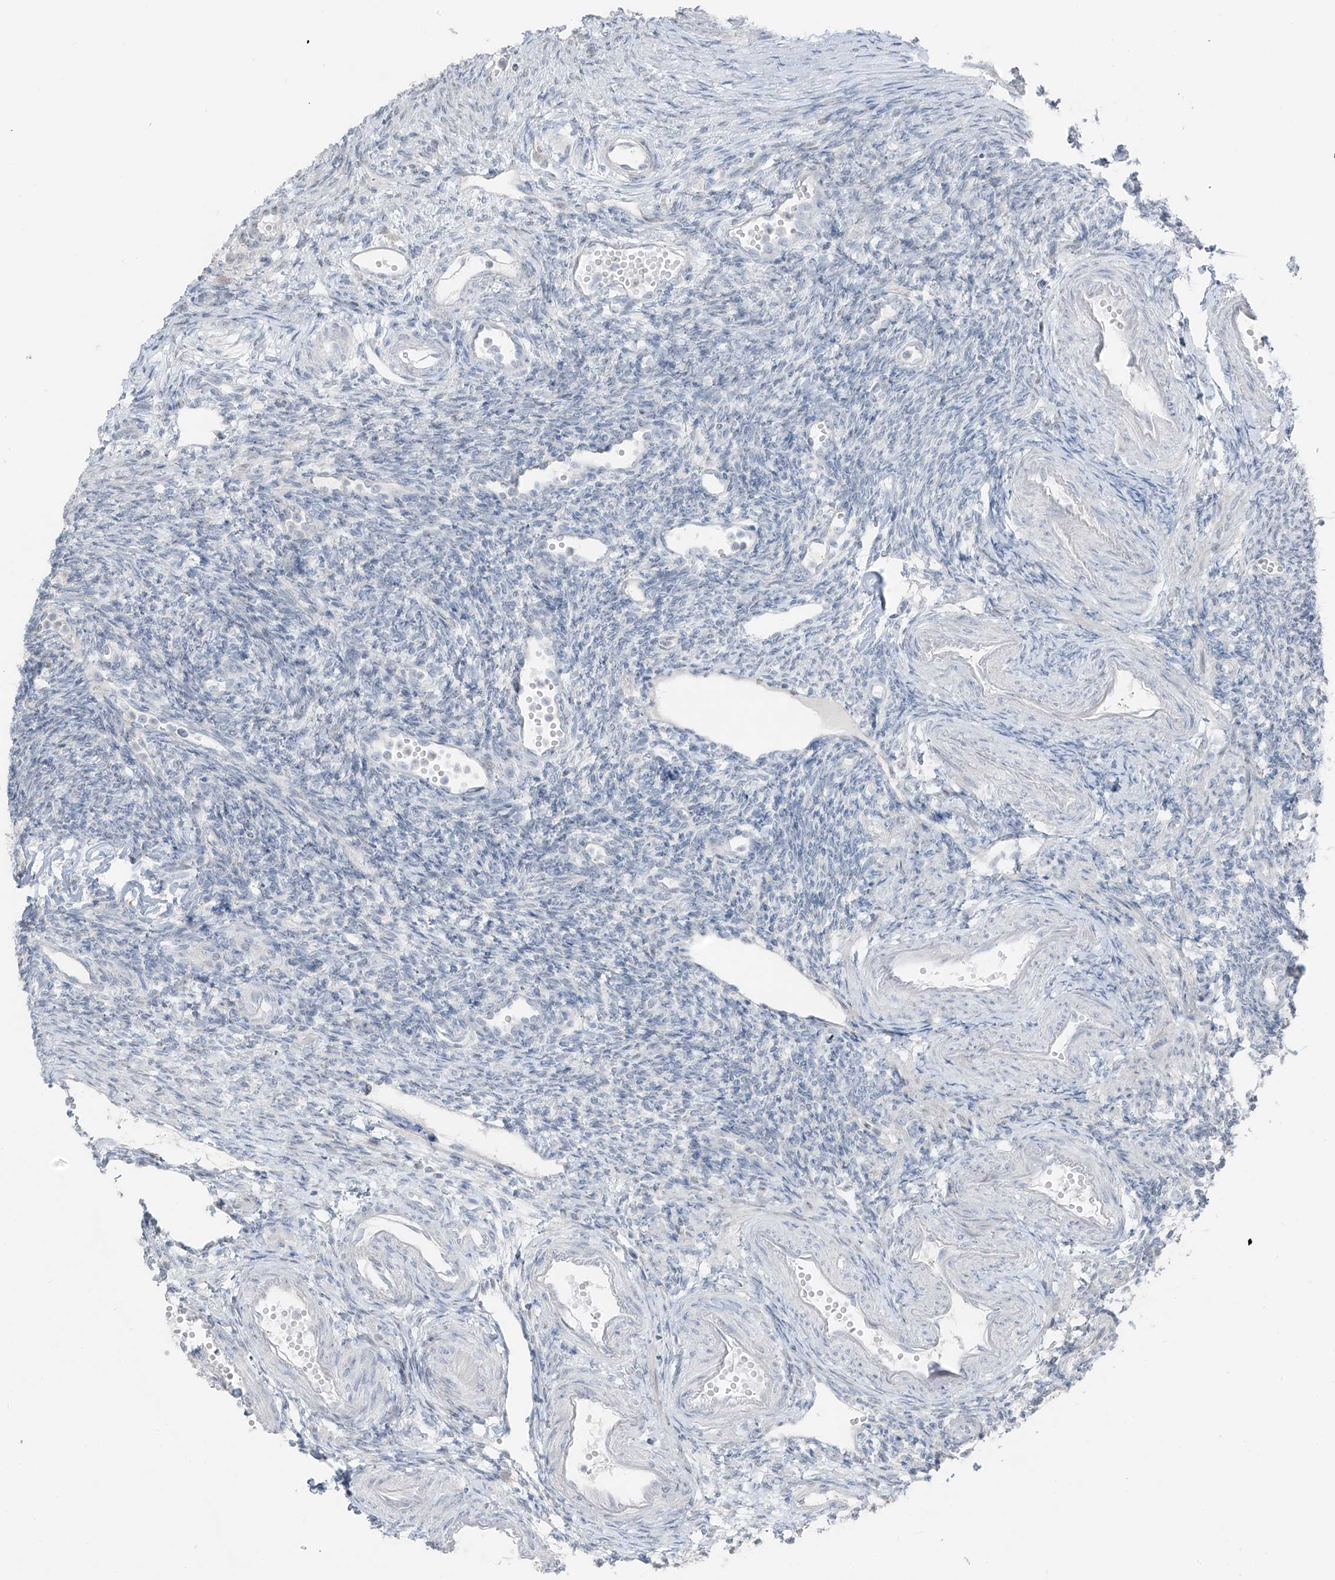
{"staining": {"intensity": "negative", "quantity": "none", "location": "none"}, "tissue": "ovary", "cell_type": "Ovarian stroma cells", "image_type": "normal", "snomed": [{"axis": "morphology", "description": "Normal tissue, NOS"}, {"axis": "morphology", "description": "Cyst, NOS"}, {"axis": "topography", "description": "Ovary"}], "caption": "Ovarian stroma cells show no significant protein expression in unremarkable ovary.", "gene": "PRDM6", "patient": {"sex": "female", "age": 33}}